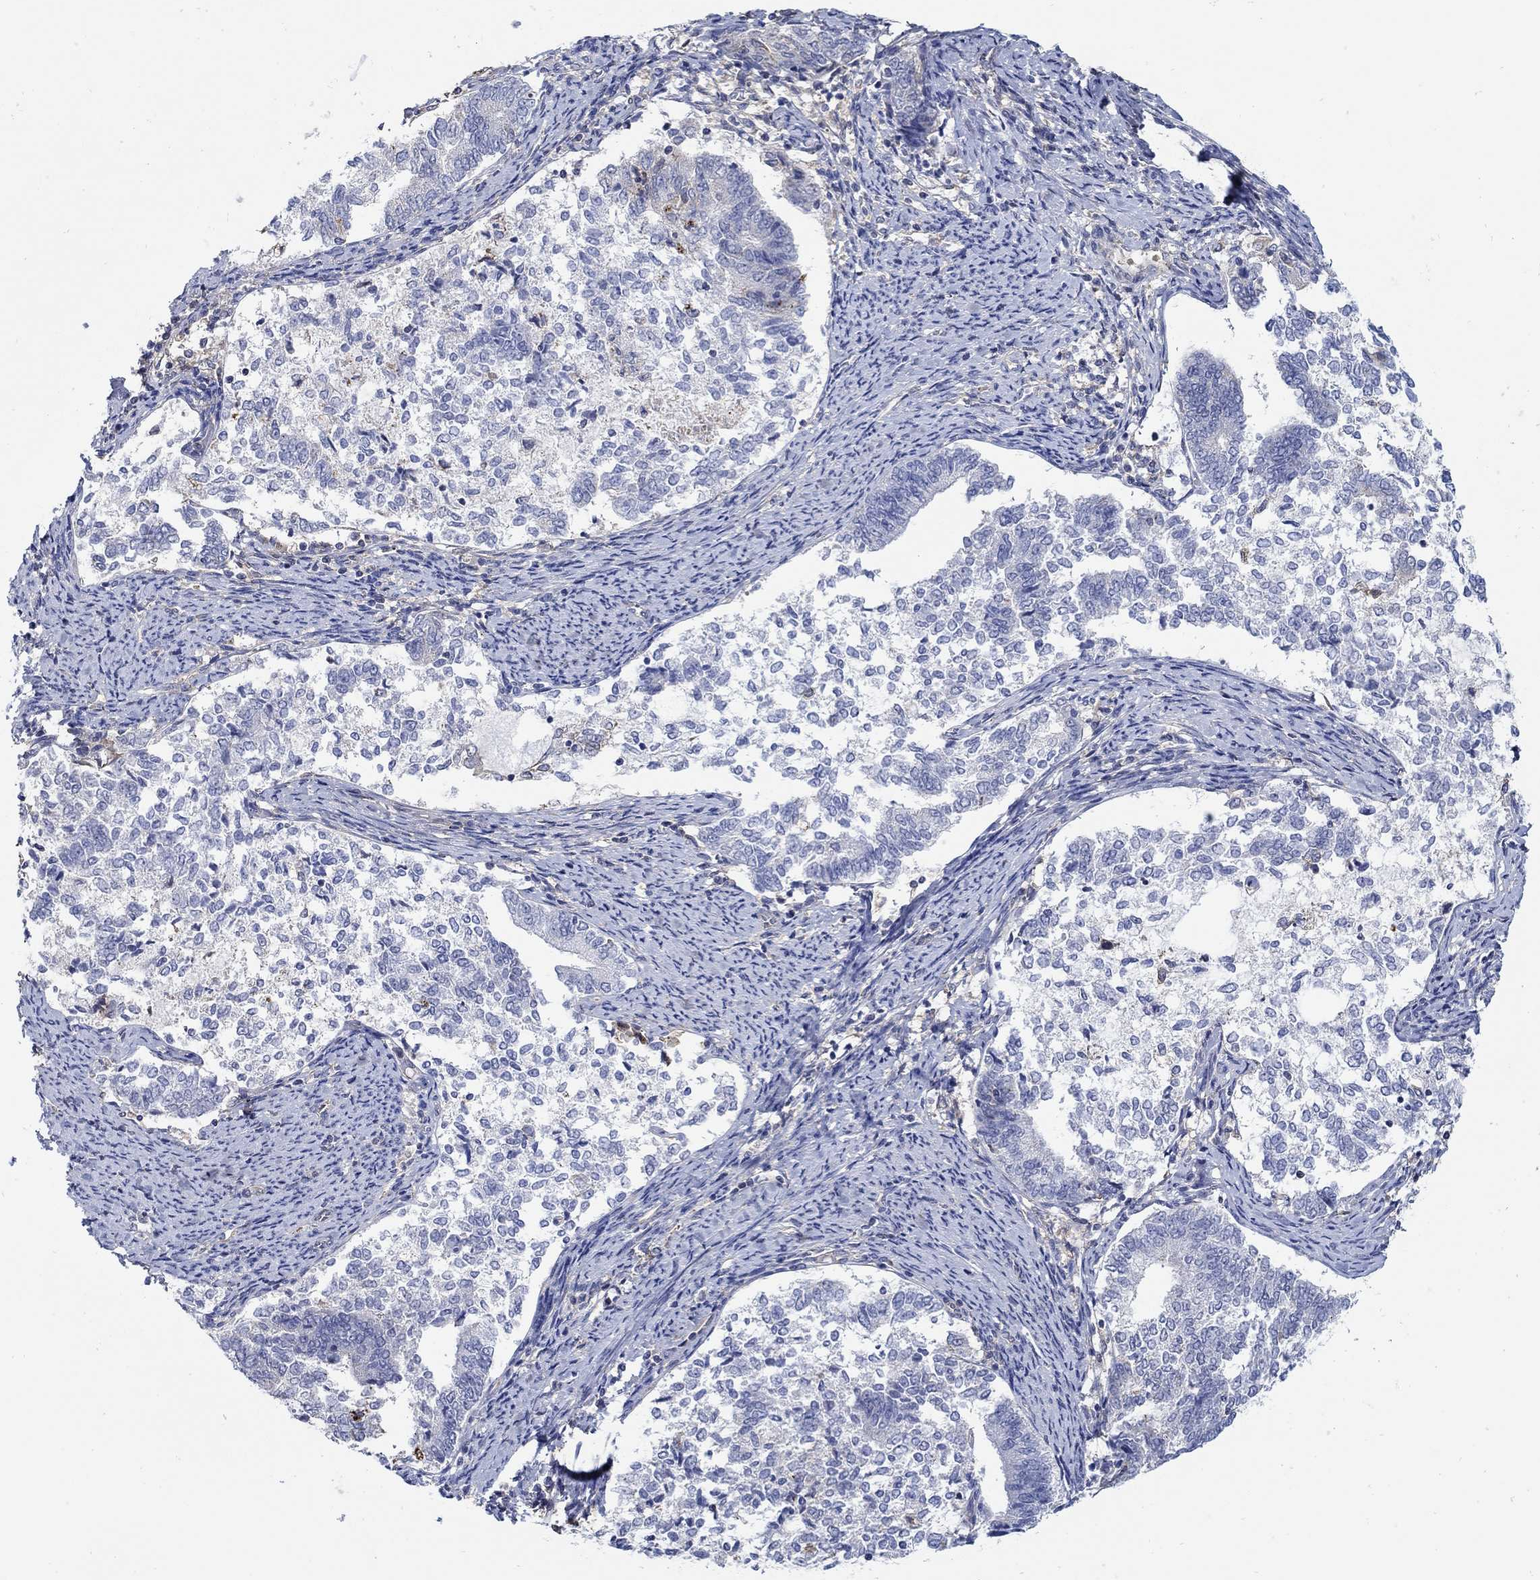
{"staining": {"intensity": "negative", "quantity": "none", "location": "none"}, "tissue": "endometrial cancer", "cell_type": "Tumor cells", "image_type": "cancer", "snomed": [{"axis": "morphology", "description": "Adenocarcinoma, NOS"}, {"axis": "topography", "description": "Endometrium"}], "caption": "DAB (3,3'-diaminobenzidine) immunohistochemical staining of human endometrial adenocarcinoma reveals no significant staining in tumor cells.", "gene": "TEKT3", "patient": {"sex": "female", "age": 65}}